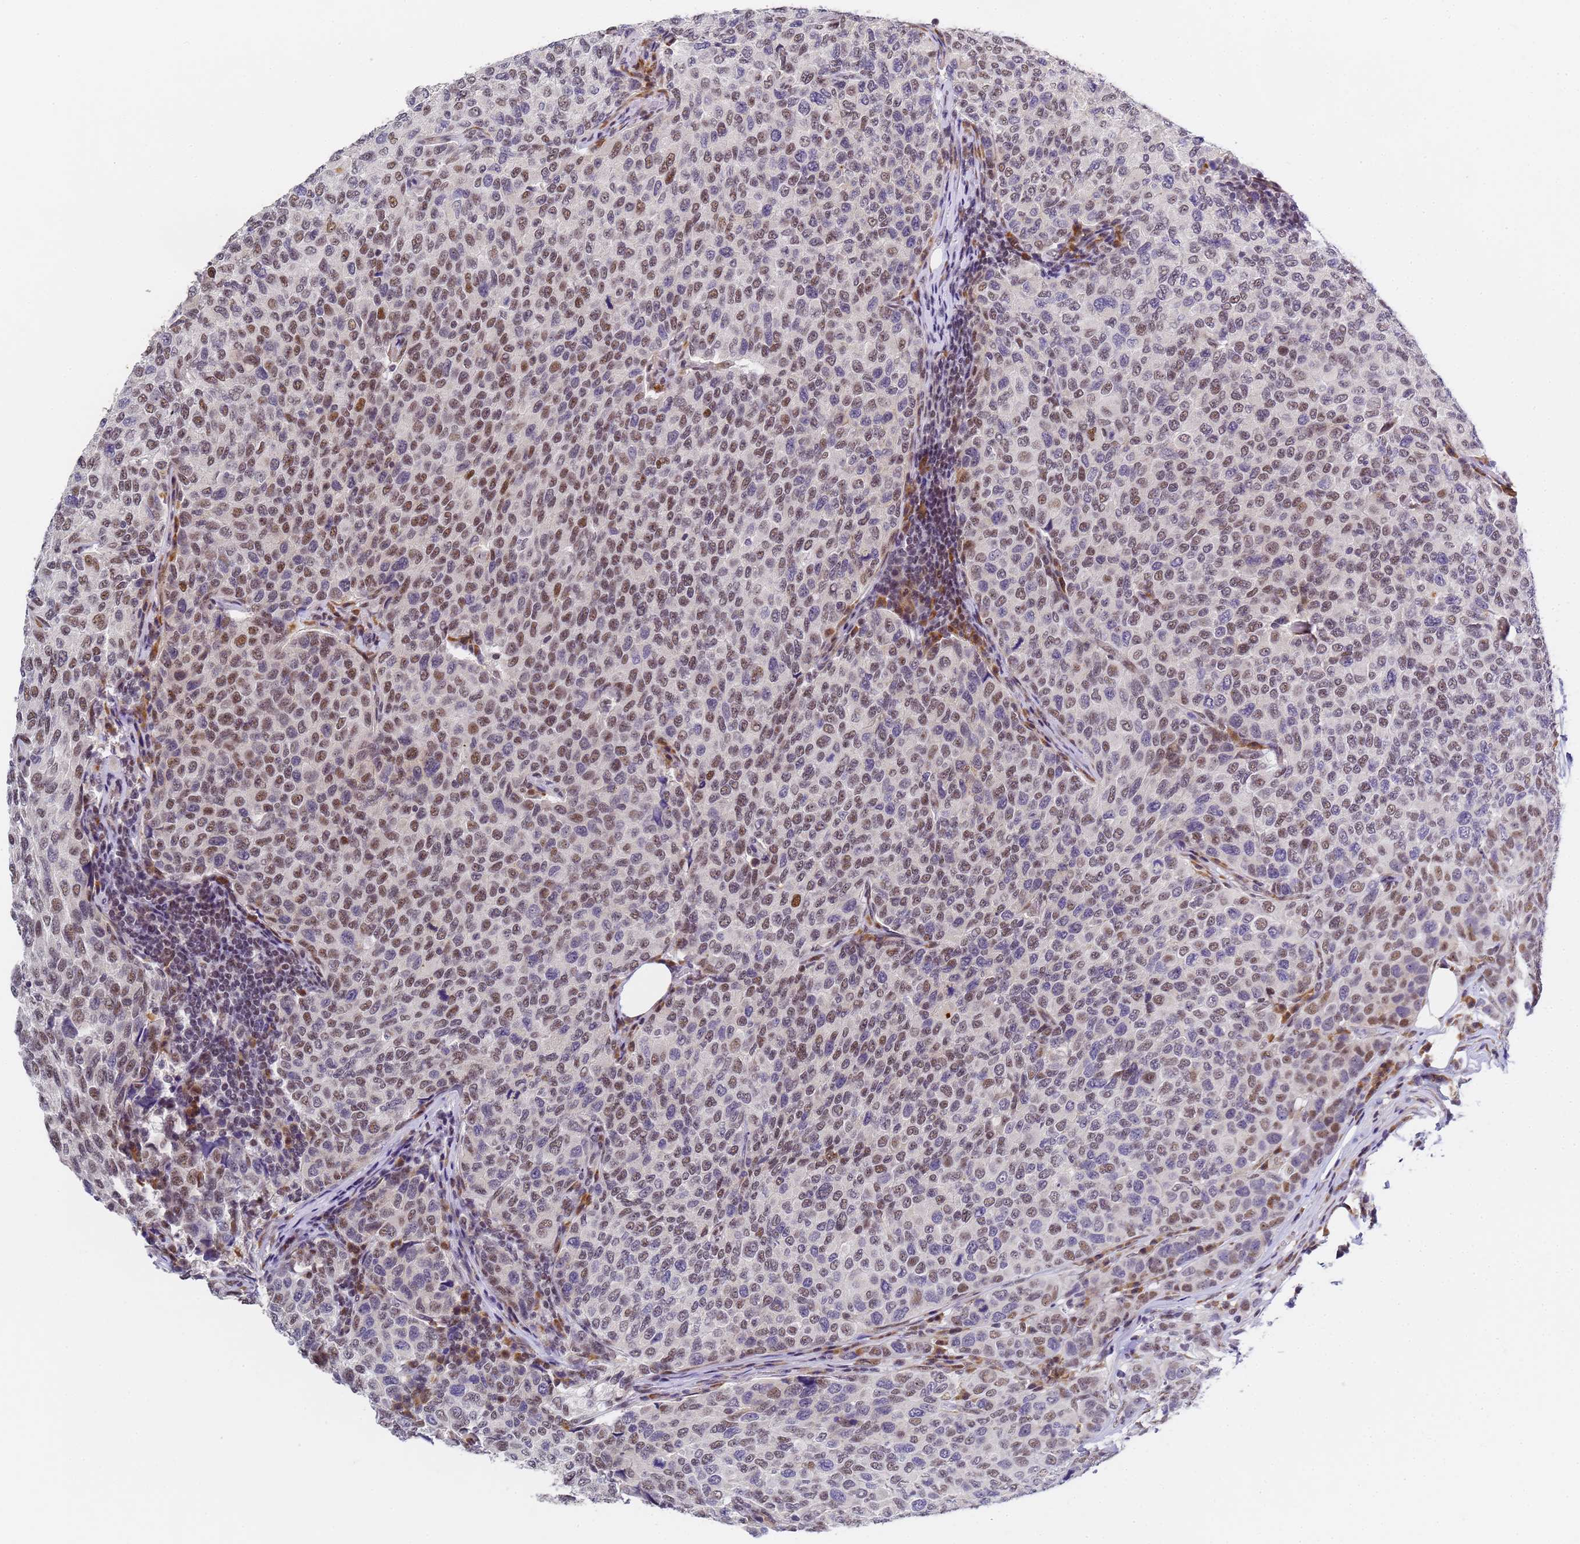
{"staining": {"intensity": "moderate", "quantity": "25%-75%", "location": "nuclear"}, "tissue": "breast cancer", "cell_type": "Tumor cells", "image_type": "cancer", "snomed": [{"axis": "morphology", "description": "Duct carcinoma"}, {"axis": "topography", "description": "Breast"}], "caption": "The immunohistochemical stain shows moderate nuclear expression in tumor cells of breast intraductal carcinoma tissue.", "gene": "FNBP4", "patient": {"sex": "female", "age": 55}}